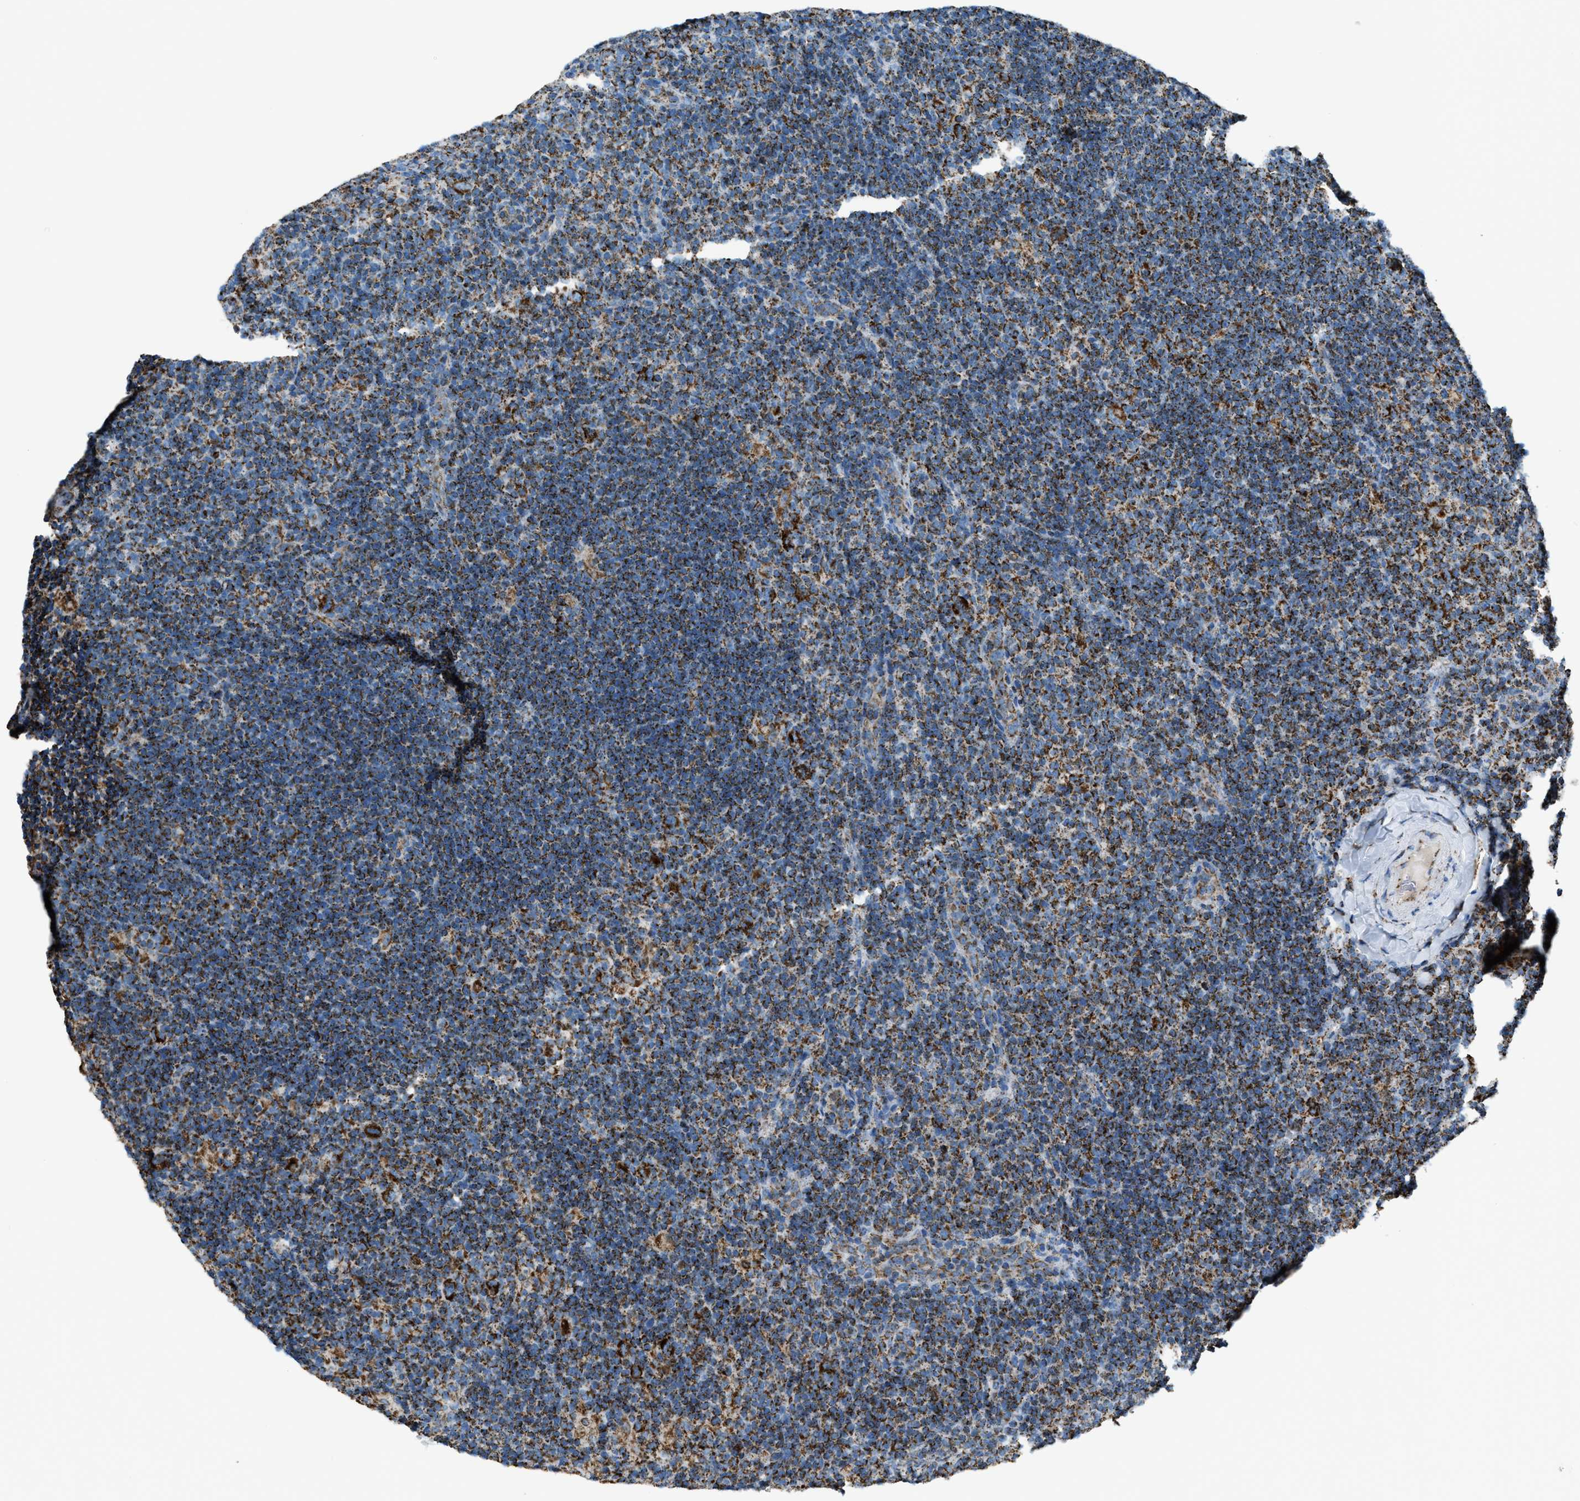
{"staining": {"intensity": "strong", "quantity": ">75%", "location": "cytoplasmic/membranous"}, "tissue": "lymphoma", "cell_type": "Tumor cells", "image_type": "cancer", "snomed": [{"axis": "morphology", "description": "Hodgkin's disease, NOS"}, {"axis": "topography", "description": "Lymph node"}], "caption": "The micrograph exhibits immunohistochemical staining of lymphoma. There is strong cytoplasmic/membranous staining is seen in about >75% of tumor cells. The staining is performed using DAB brown chromogen to label protein expression. The nuclei are counter-stained blue using hematoxylin.", "gene": "MDH2", "patient": {"sex": "female", "age": 57}}